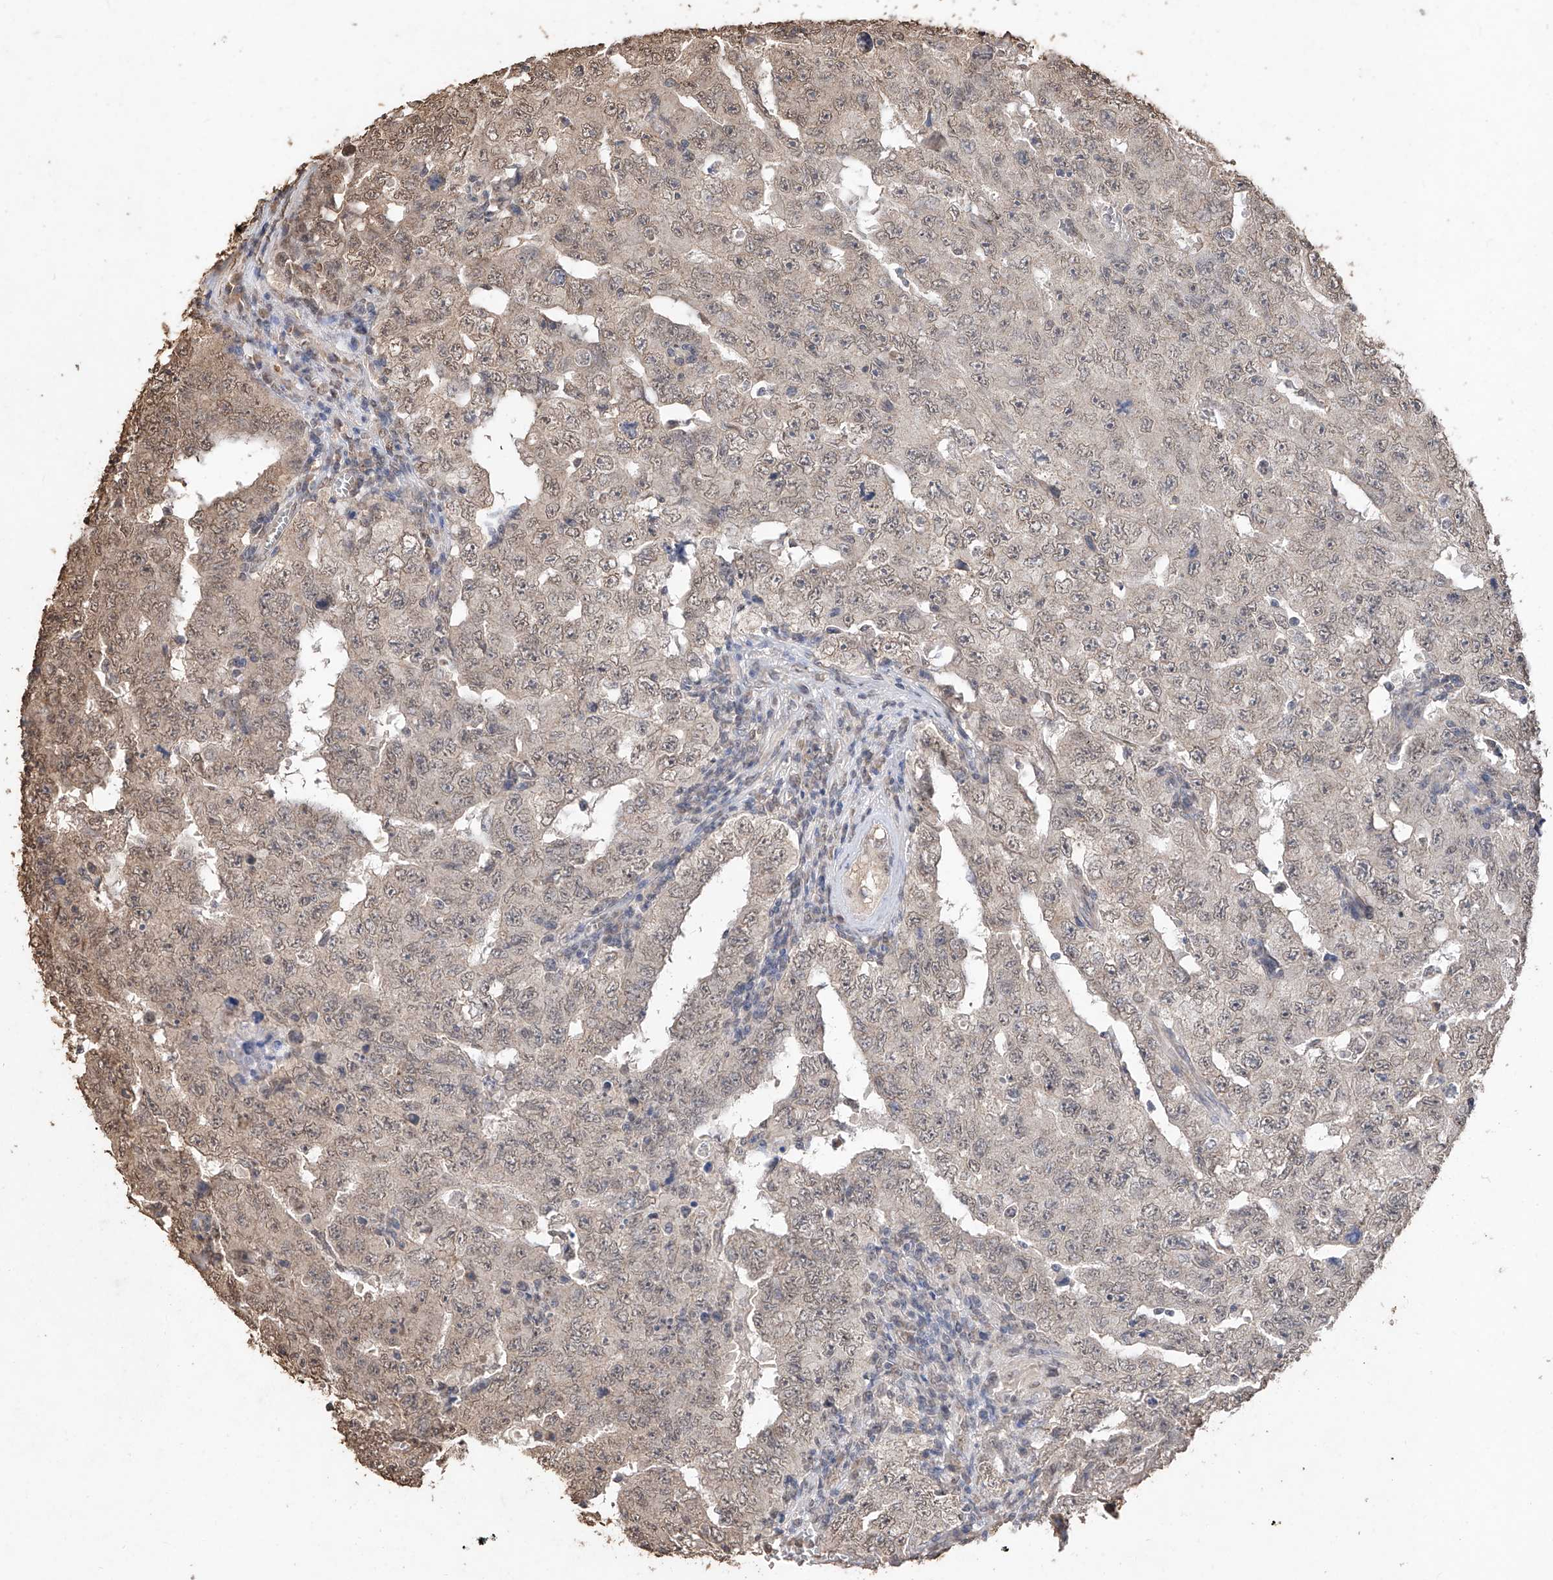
{"staining": {"intensity": "weak", "quantity": "25%-75%", "location": "cytoplasmic/membranous,nuclear"}, "tissue": "testis cancer", "cell_type": "Tumor cells", "image_type": "cancer", "snomed": [{"axis": "morphology", "description": "Carcinoma, Embryonal, NOS"}, {"axis": "topography", "description": "Testis"}], "caption": "DAB immunohistochemical staining of human testis cancer exhibits weak cytoplasmic/membranous and nuclear protein staining in approximately 25%-75% of tumor cells. The staining is performed using DAB brown chromogen to label protein expression. The nuclei are counter-stained blue using hematoxylin.", "gene": "ELOVL1", "patient": {"sex": "male", "age": 26}}